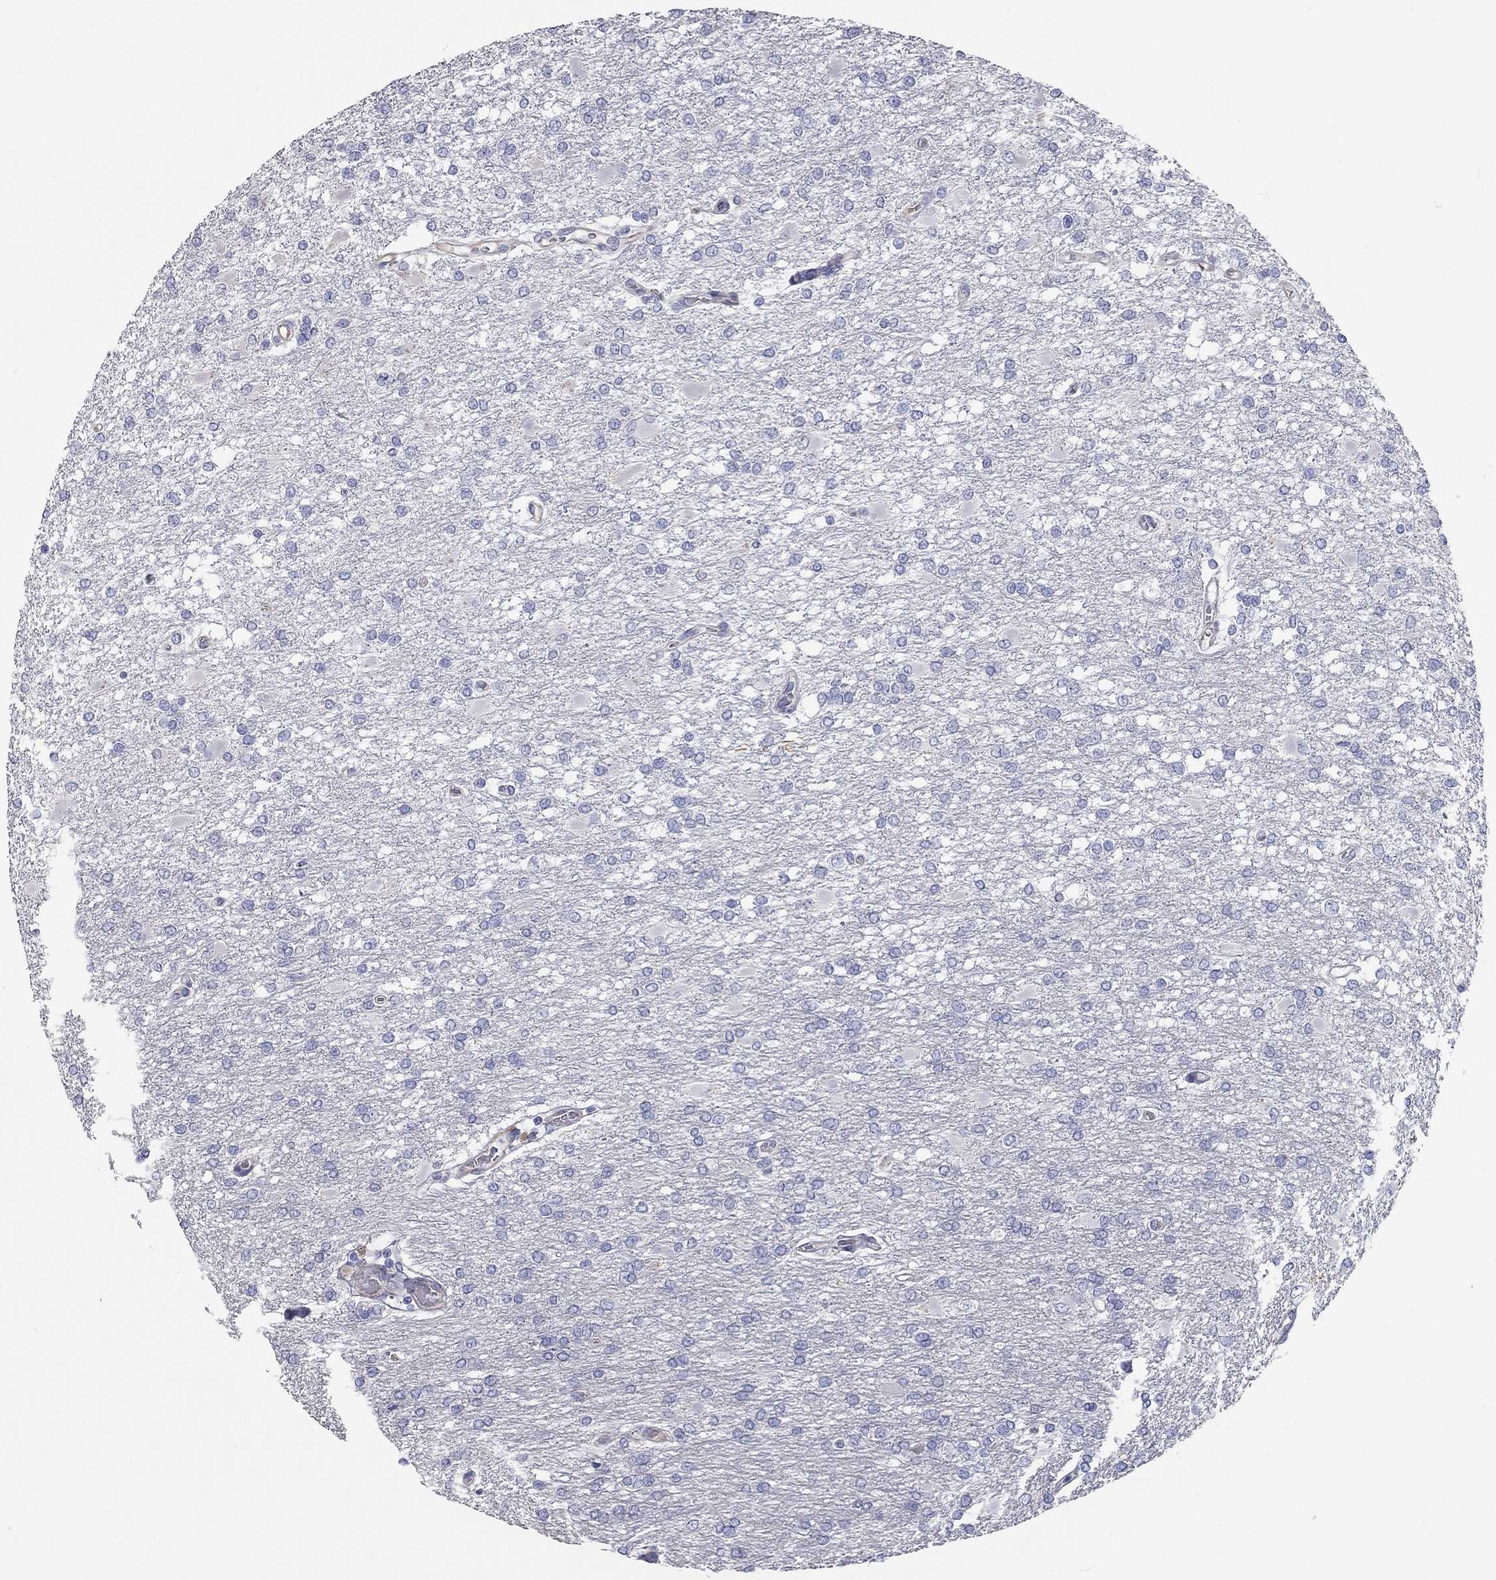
{"staining": {"intensity": "negative", "quantity": "none", "location": "none"}, "tissue": "glioma", "cell_type": "Tumor cells", "image_type": "cancer", "snomed": [{"axis": "morphology", "description": "Glioma, malignant, High grade"}, {"axis": "topography", "description": "Cerebral cortex"}], "caption": "Immunohistochemistry micrograph of glioma stained for a protein (brown), which exhibits no staining in tumor cells.", "gene": "C10orf90", "patient": {"sex": "male", "age": 79}}